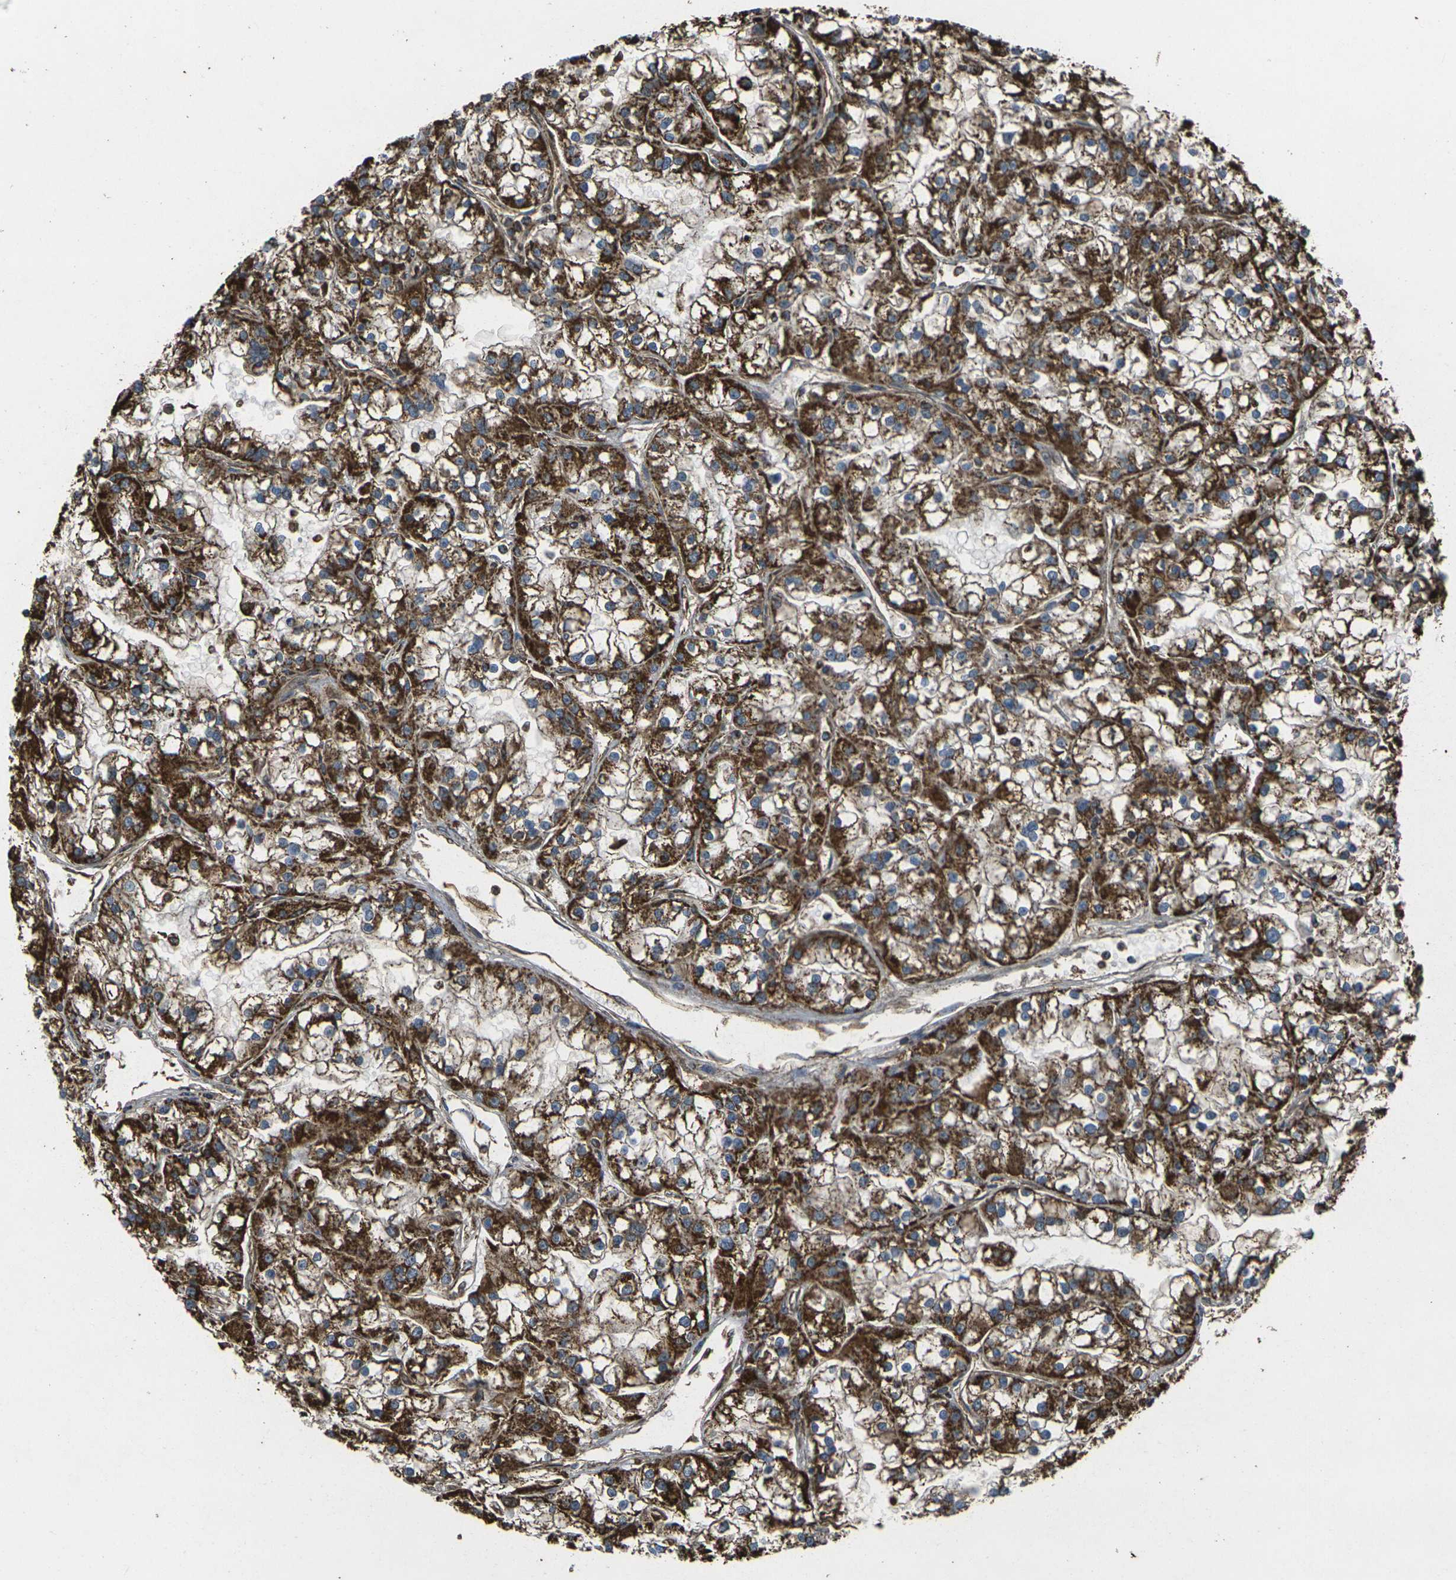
{"staining": {"intensity": "strong", "quantity": ">75%", "location": "cytoplasmic/membranous"}, "tissue": "renal cancer", "cell_type": "Tumor cells", "image_type": "cancer", "snomed": [{"axis": "morphology", "description": "Adenocarcinoma, NOS"}, {"axis": "topography", "description": "Kidney"}], "caption": "Approximately >75% of tumor cells in renal cancer (adenocarcinoma) show strong cytoplasmic/membranous protein positivity as visualized by brown immunohistochemical staining.", "gene": "KLHL5", "patient": {"sex": "female", "age": 52}}